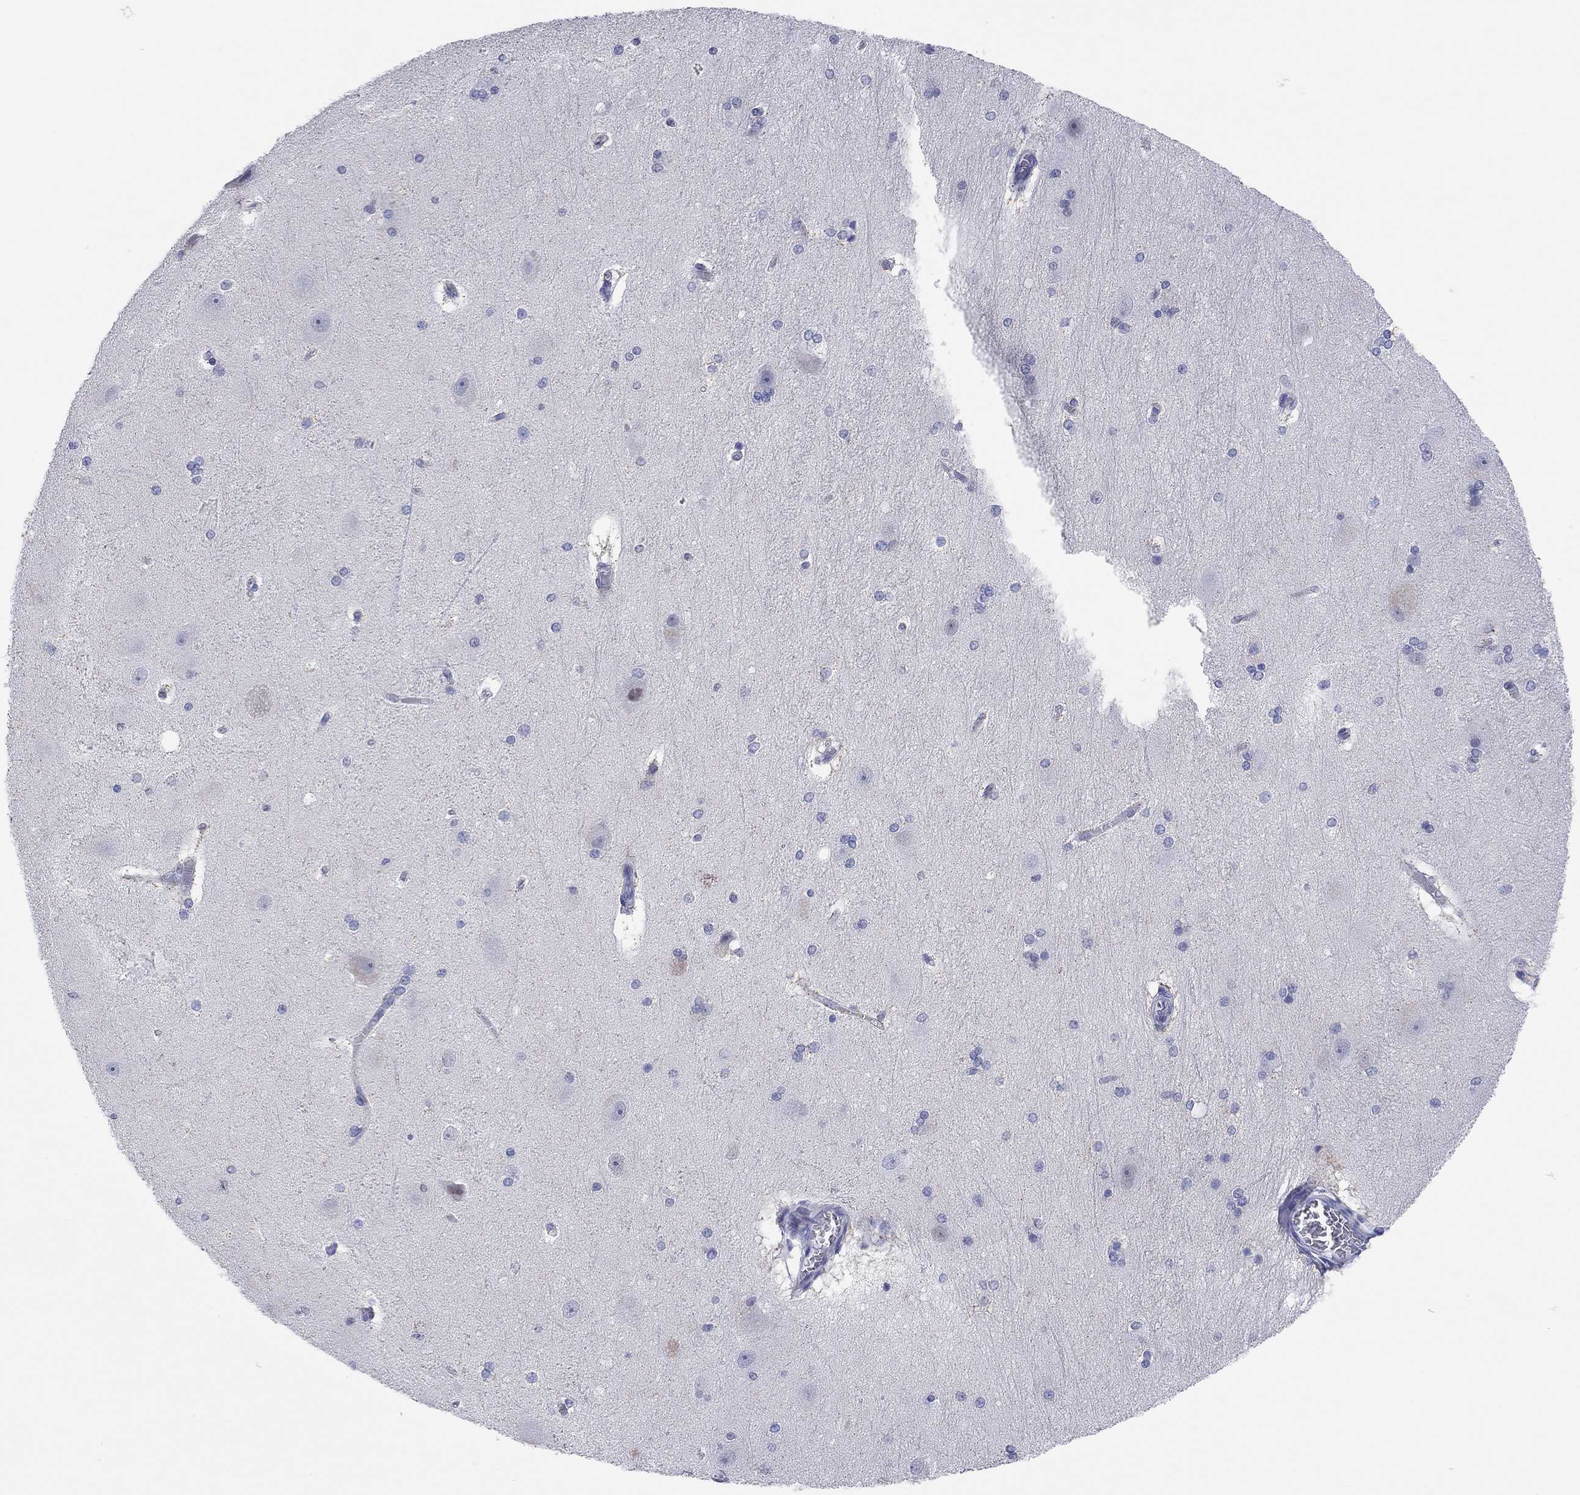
{"staining": {"intensity": "negative", "quantity": "none", "location": "none"}, "tissue": "hippocampus", "cell_type": "Glial cells", "image_type": "normal", "snomed": [{"axis": "morphology", "description": "Normal tissue, NOS"}, {"axis": "topography", "description": "Cerebral cortex"}, {"axis": "topography", "description": "Hippocampus"}], "caption": "Immunohistochemistry photomicrograph of benign hippocampus stained for a protein (brown), which reveals no positivity in glial cells.", "gene": "ENSG00000269035", "patient": {"sex": "female", "age": 19}}